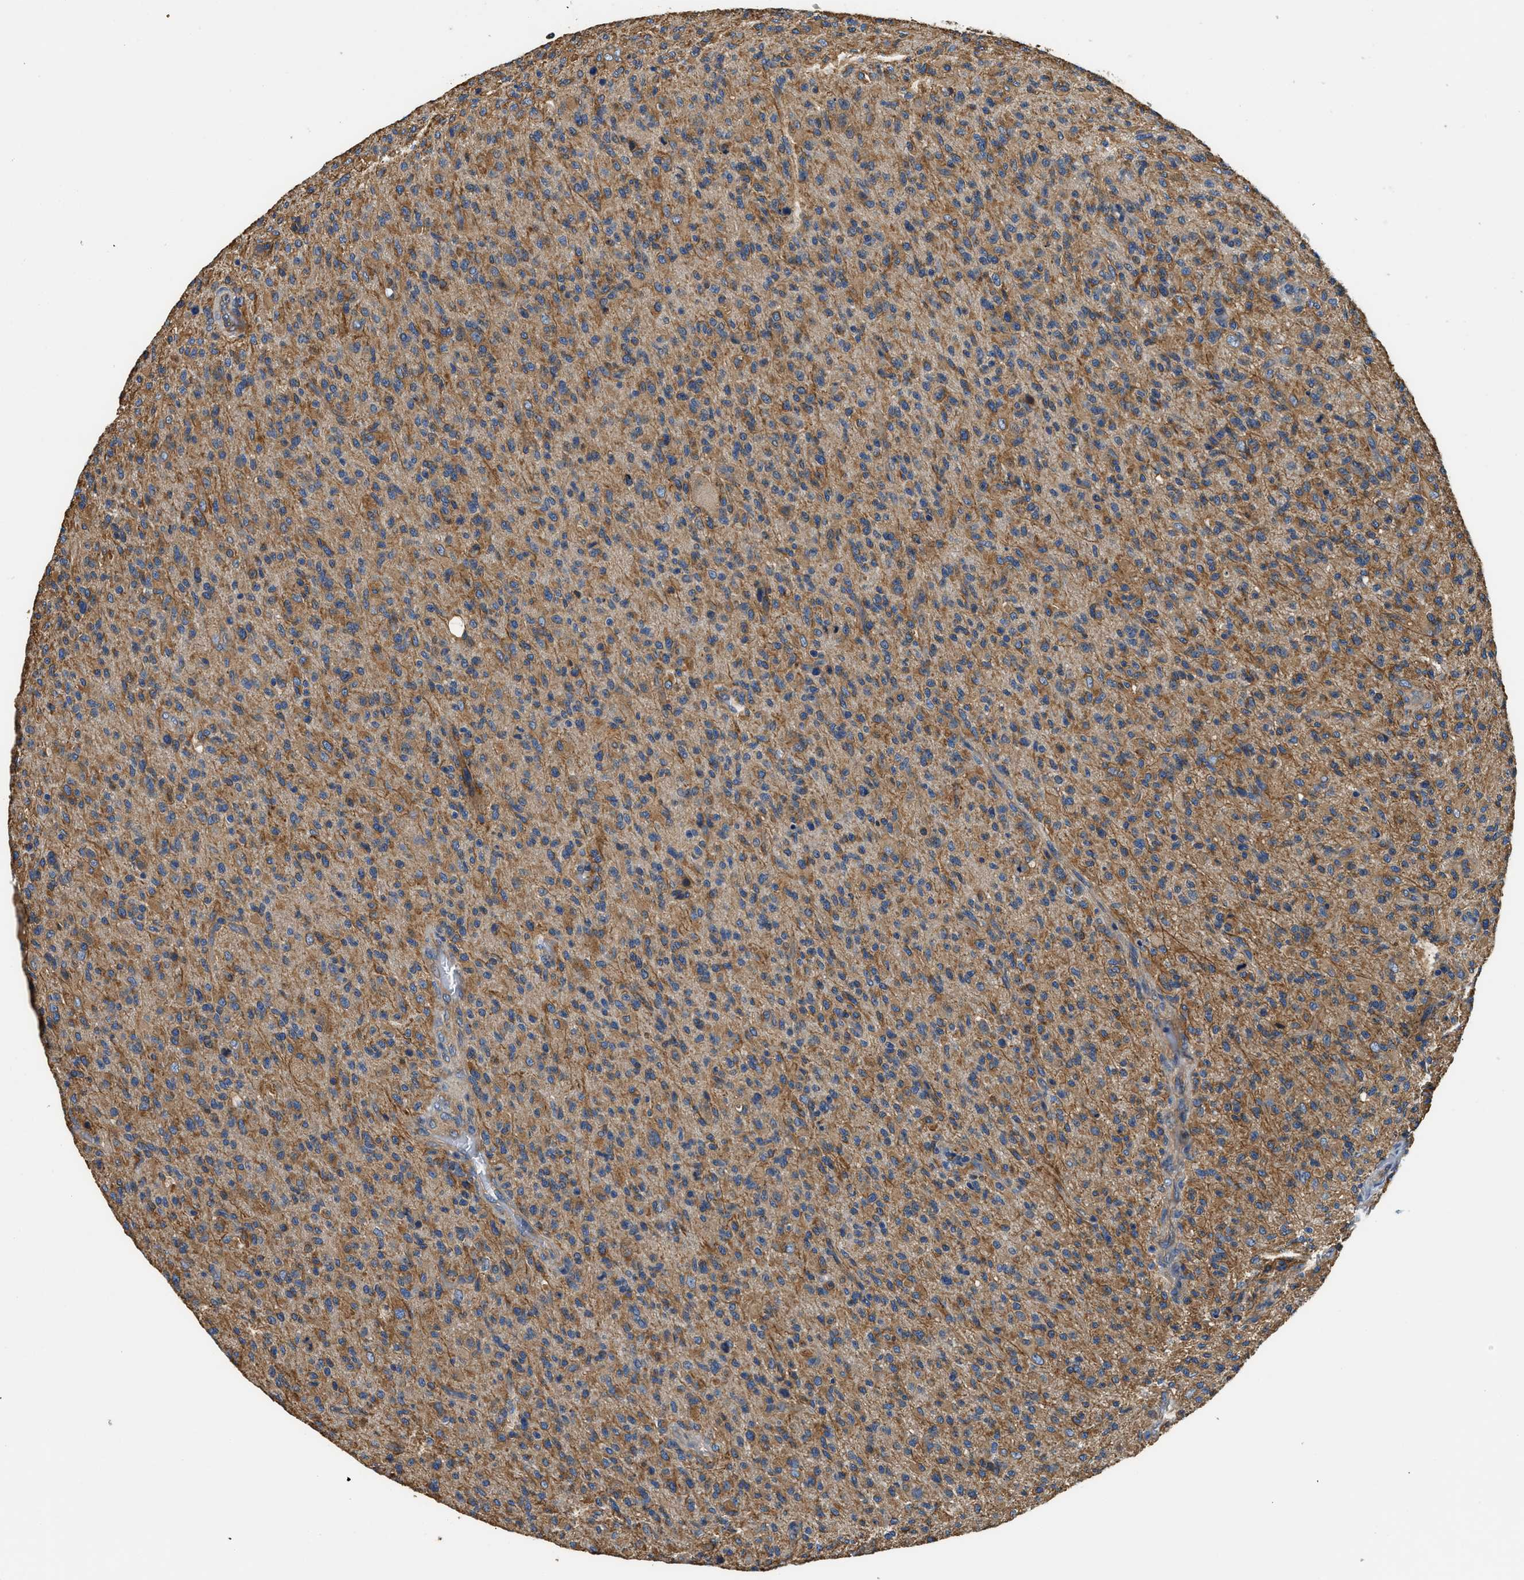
{"staining": {"intensity": "moderate", "quantity": ">75%", "location": "cytoplasmic/membranous"}, "tissue": "glioma", "cell_type": "Tumor cells", "image_type": "cancer", "snomed": [{"axis": "morphology", "description": "Glioma, malignant, High grade"}, {"axis": "topography", "description": "Brain"}], "caption": "High-magnification brightfield microscopy of glioma stained with DAB (brown) and counterstained with hematoxylin (blue). tumor cells exhibit moderate cytoplasmic/membranous expression is seen in approximately>75% of cells.", "gene": "CSDE1", "patient": {"sex": "male", "age": 71}}